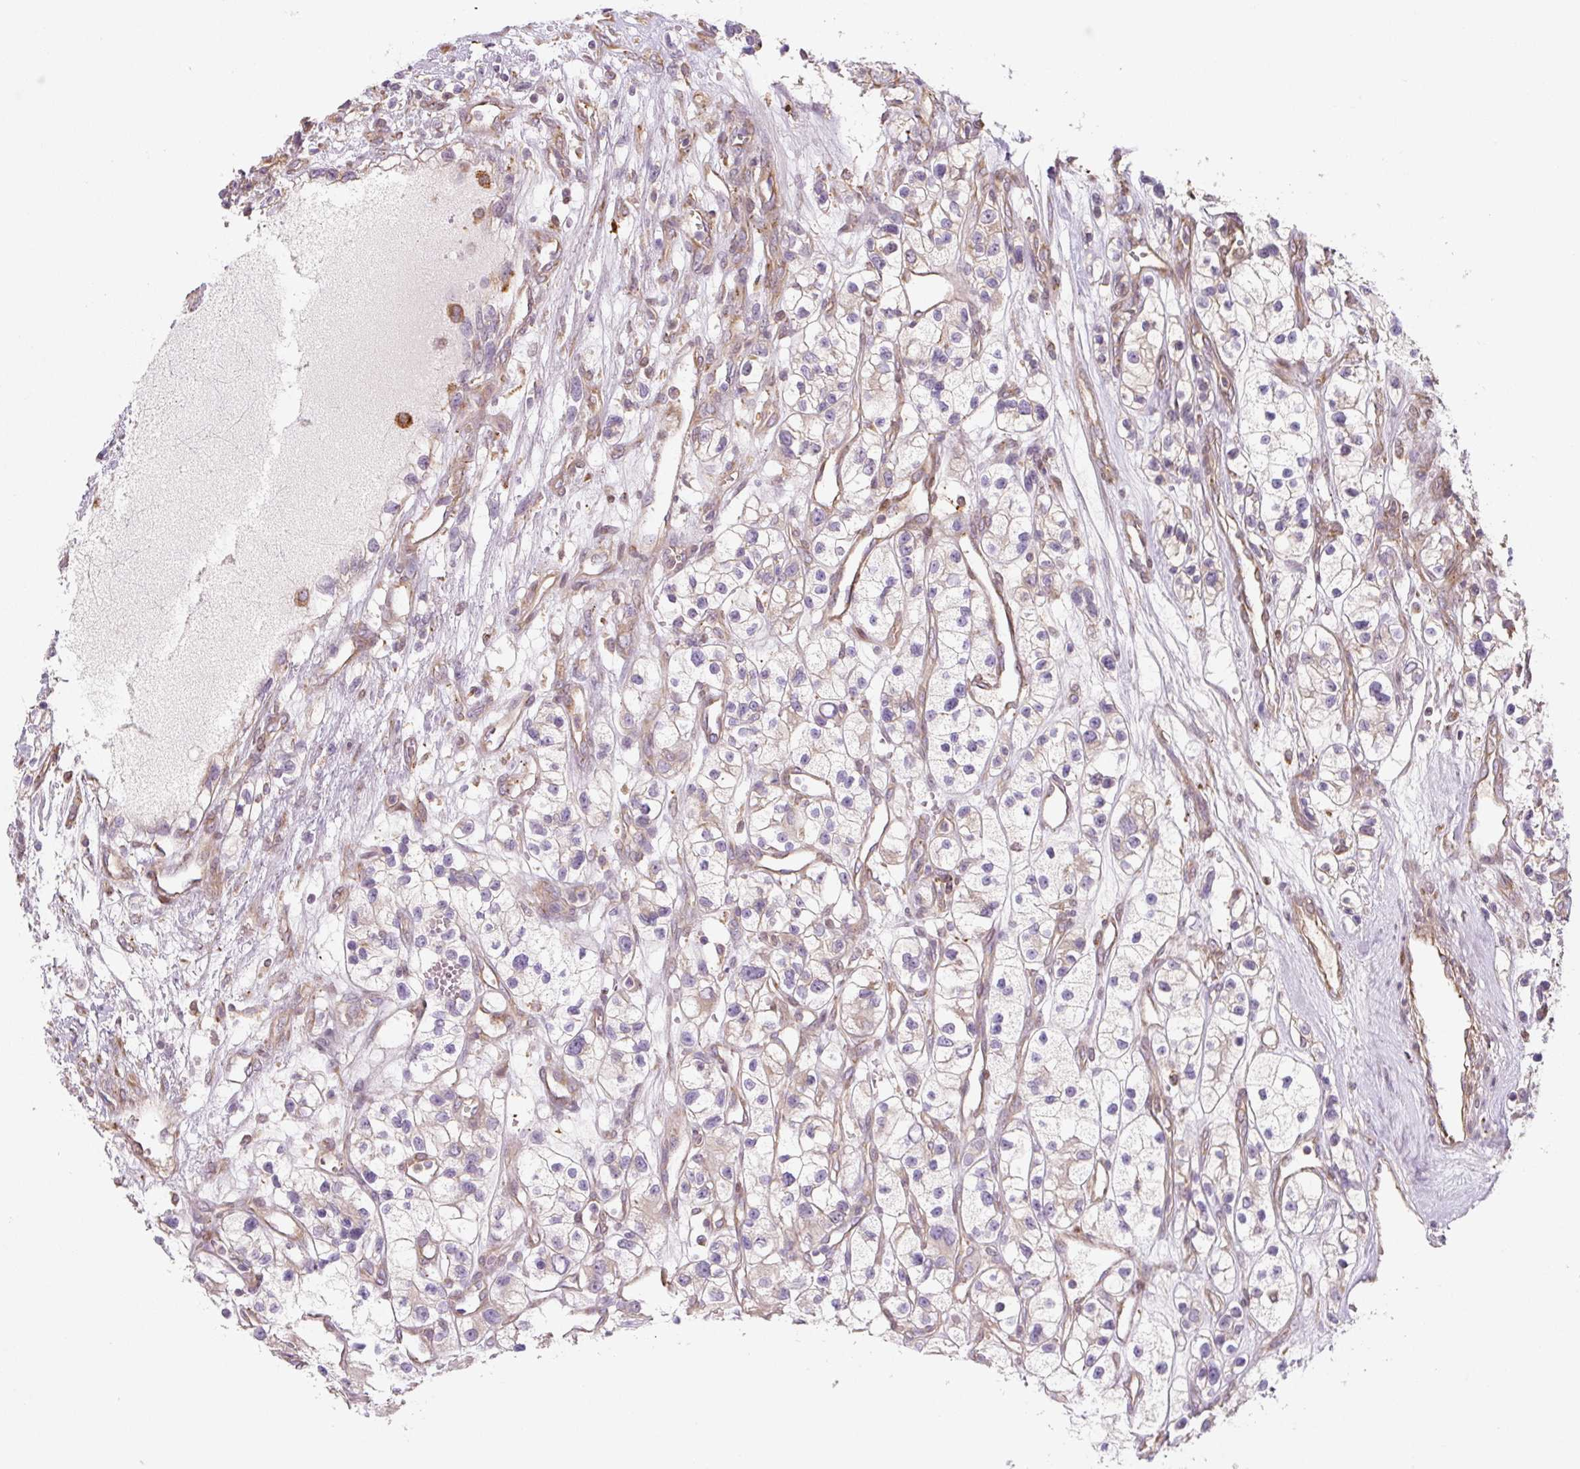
{"staining": {"intensity": "negative", "quantity": "none", "location": "none"}, "tissue": "renal cancer", "cell_type": "Tumor cells", "image_type": "cancer", "snomed": [{"axis": "morphology", "description": "Adenocarcinoma, NOS"}, {"axis": "topography", "description": "Kidney"}], "caption": "High magnification brightfield microscopy of adenocarcinoma (renal) stained with DAB (brown) and counterstained with hematoxylin (blue): tumor cells show no significant staining.", "gene": "RASA1", "patient": {"sex": "female", "age": 57}}